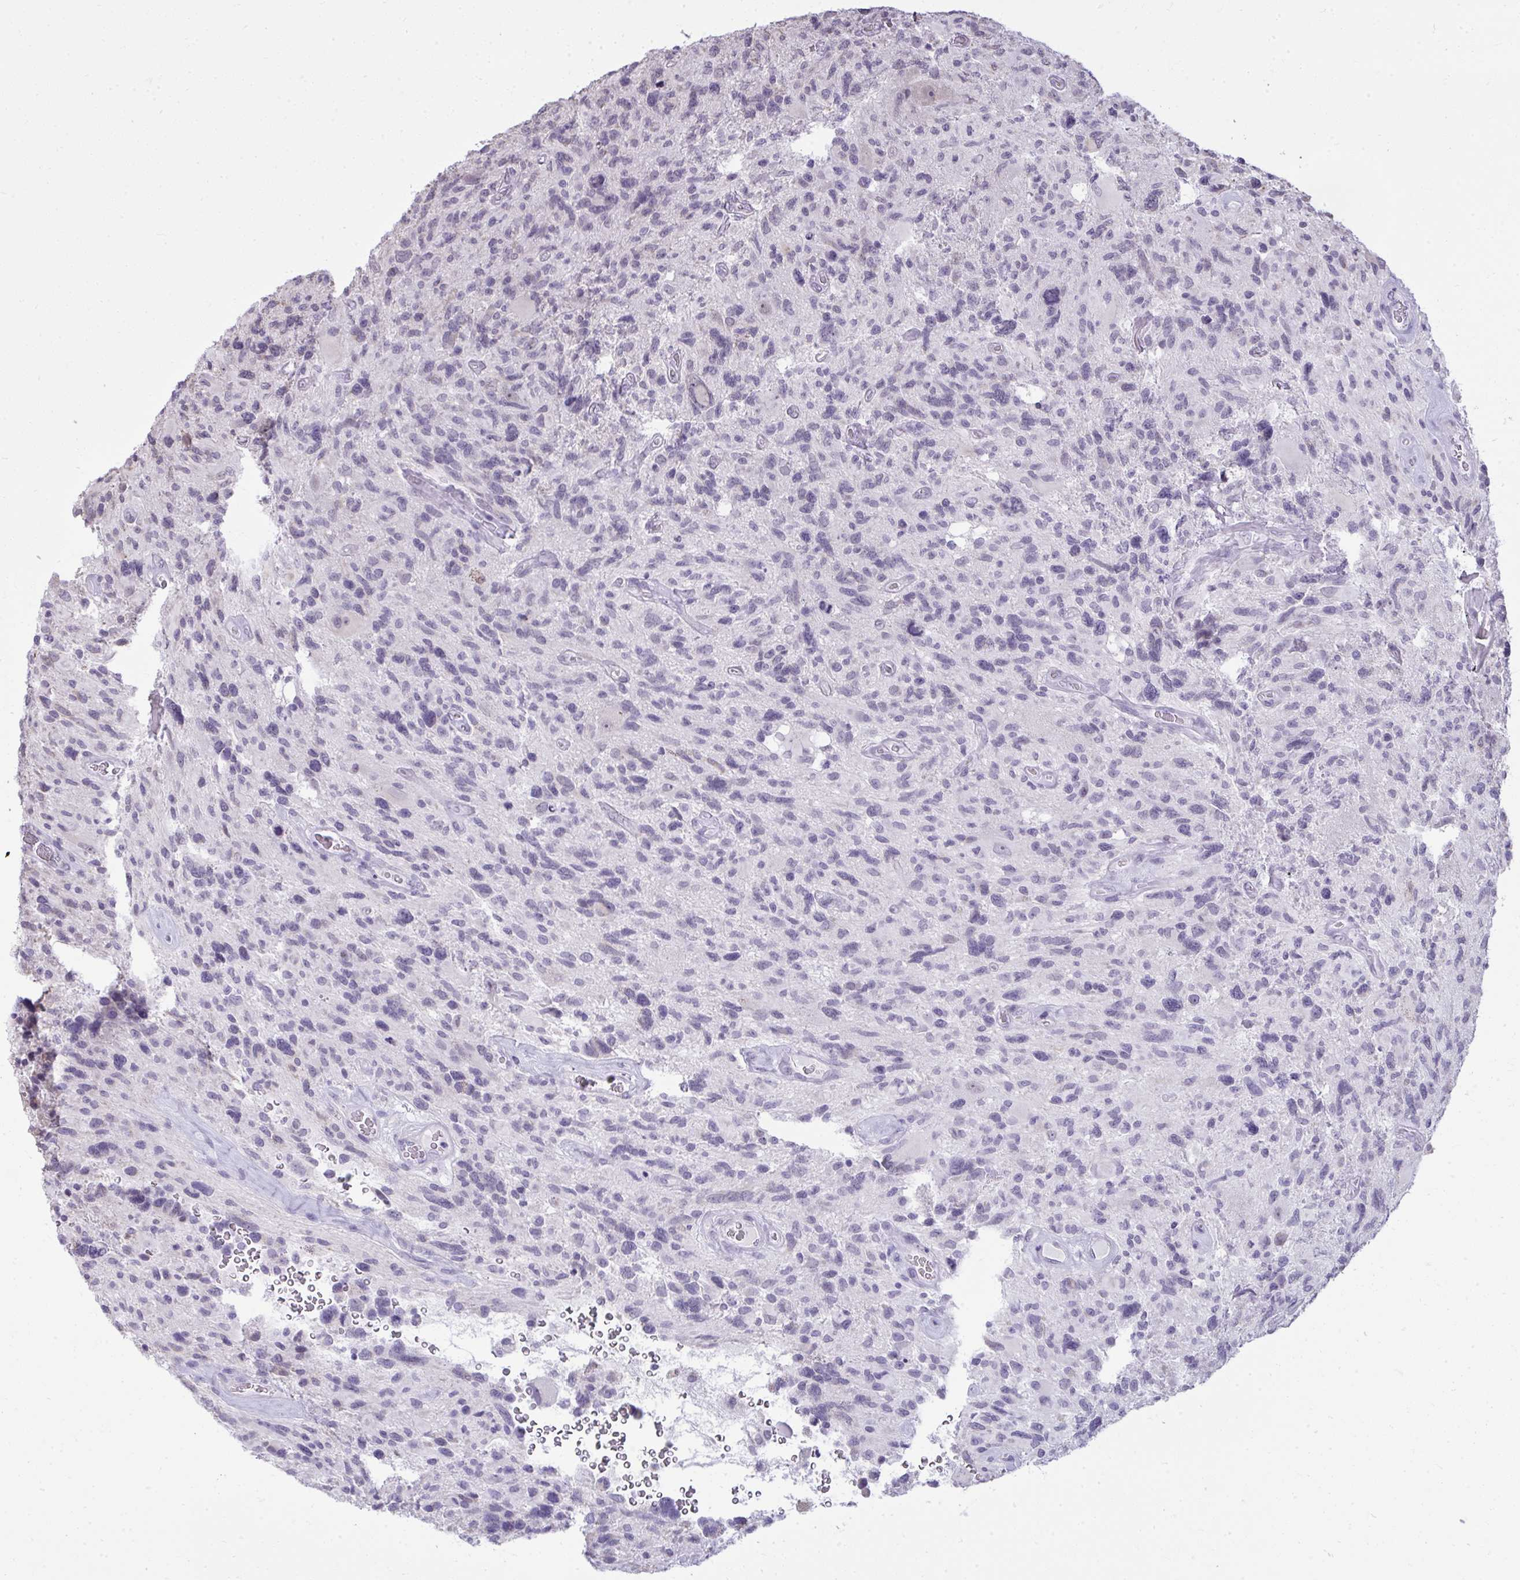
{"staining": {"intensity": "negative", "quantity": "none", "location": "none"}, "tissue": "glioma", "cell_type": "Tumor cells", "image_type": "cancer", "snomed": [{"axis": "morphology", "description": "Glioma, malignant, High grade"}, {"axis": "topography", "description": "Brain"}], "caption": "IHC image of human glioma stained for a protein (brown), which shows no expression in tumor cells. (DAB (3,3'-diaminobenzidine) immunohistochemistry, high magnification).", "gene": "NPPA", "patient": {"sex": "male", "age": 49}}